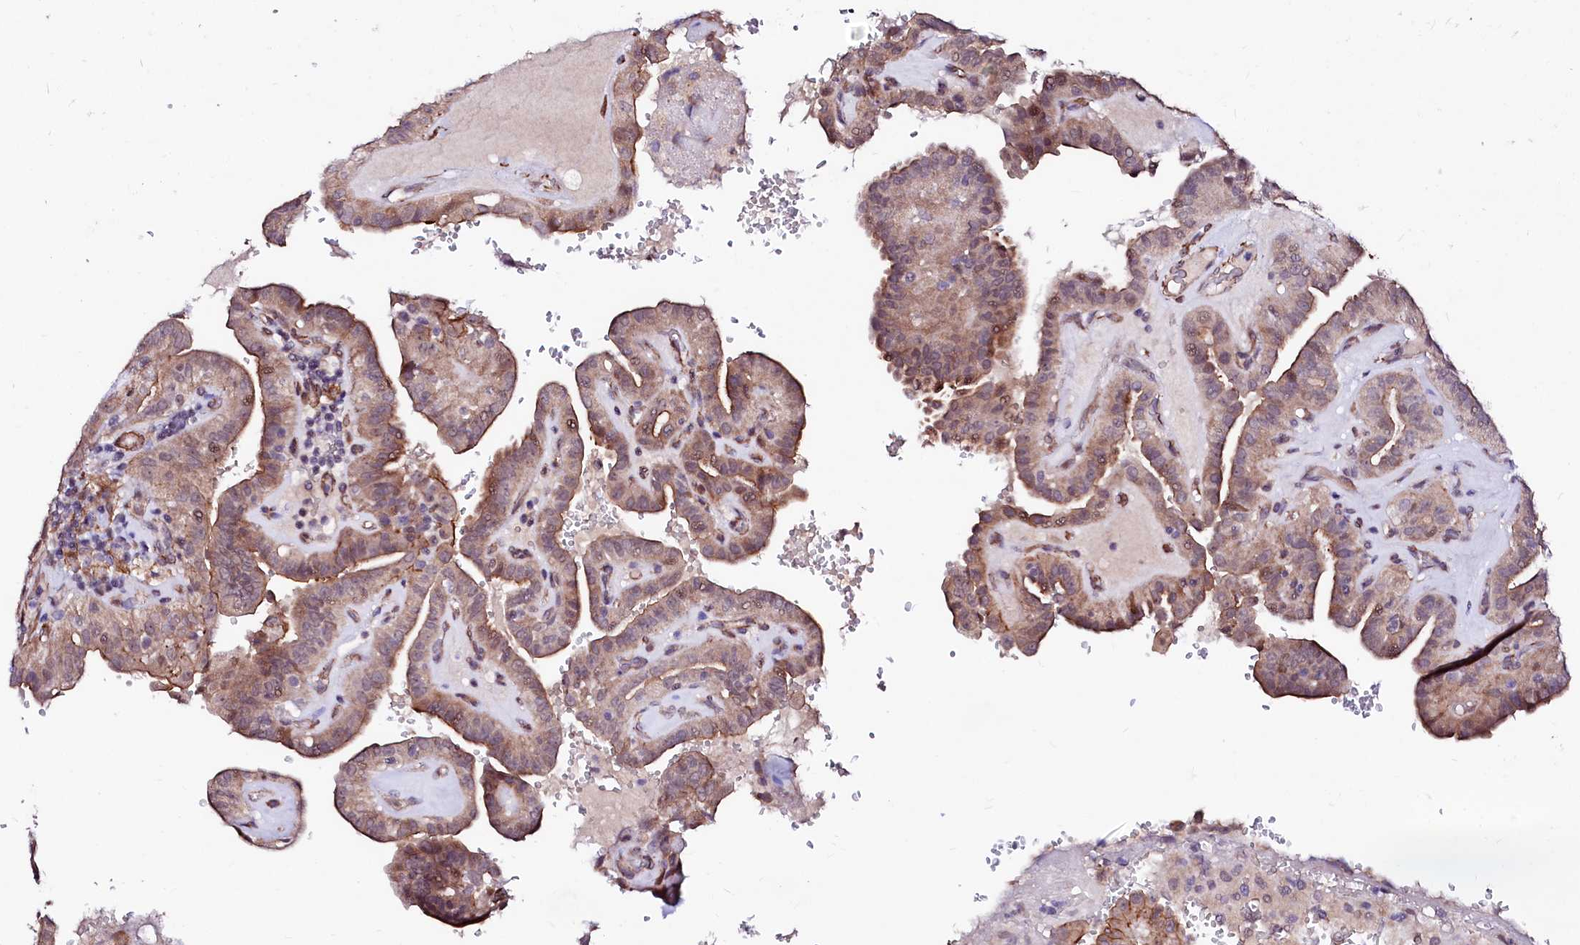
{"staining": {"intensity": "moderate", "quantity": ">75%", "location": "cytoplasmic/membranous"}, "tissue": "thyroid cancer", "cell_type": "Tumor cells", "image_type": "cancer", "snomed": [{"axis": "morphology", "description": "Papillary adenocarcinoma, NOS"}, {"axis": "topography", "description": "Thyroid gland"}], "caption": "Brown immunohistochemical staining in human thyroid cancer (papillary adenocarcinoma) displays moderate cytoplasmic/membranous expression in approximately >75% of tumor cells.", "gene": "GPR176", "patient": {"sex": "male", "age": 77}}